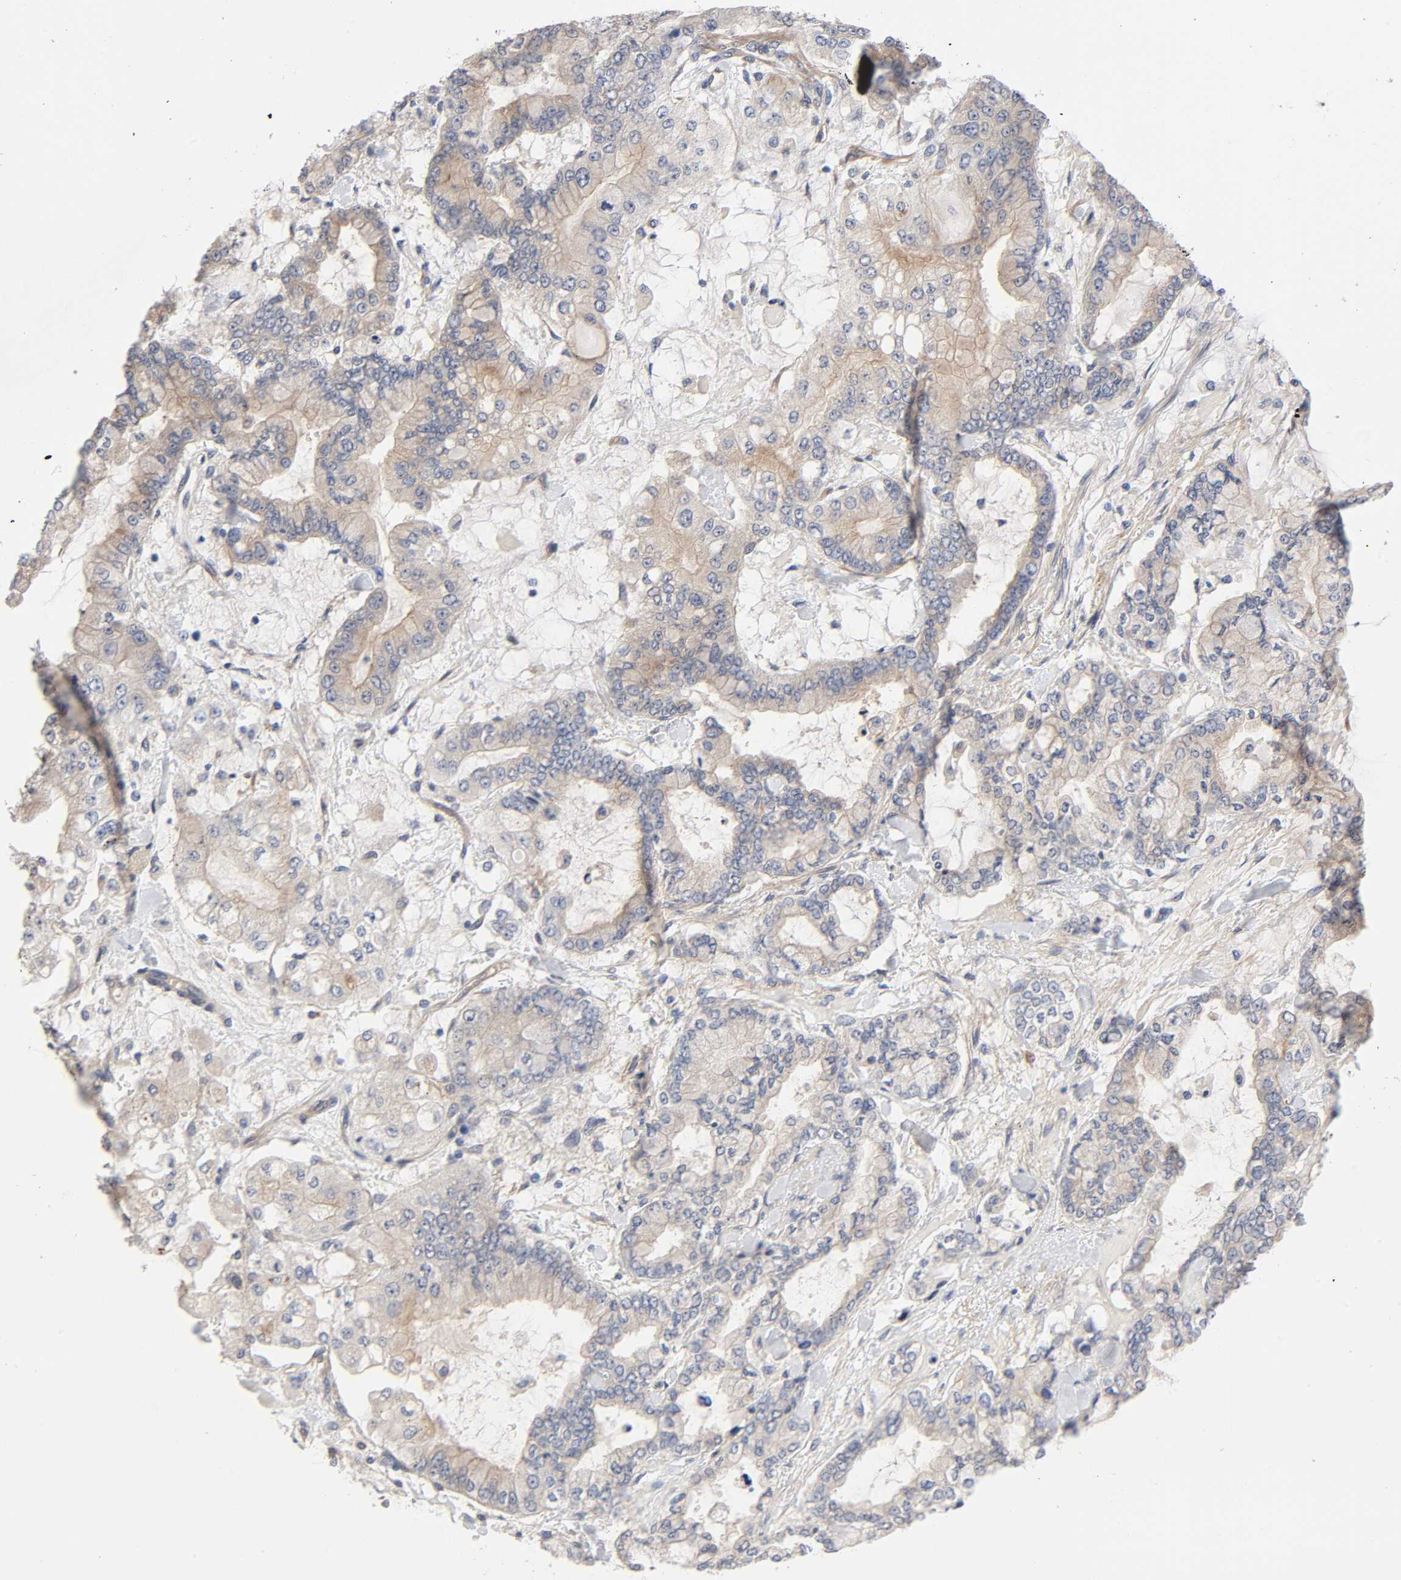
{"staining": {"intensity": "negative", "quantity": "none", "location": "none"}, "tissue": "stomach cancer", "cell_type": "Tumor cells", "image_type": "cancer", "snomed": [{"axis": "morphology", "description": "Normal tissue, NOS"}, {"axis": "morphology", "description": "Adenocarcinoma, NOS"}, {"axis": "topography", "description": "Stomach, upper"}, {"axis": "topography", "description": "Stomach"}], "caption": "DAB (3,3'-diaminobenzidine) immunohistochemical staining of human stomach cancer demonstrates no significant positivity in tumor cells.", "gene": "RAB13", "patient": {"sex": "male", "age": 76}}